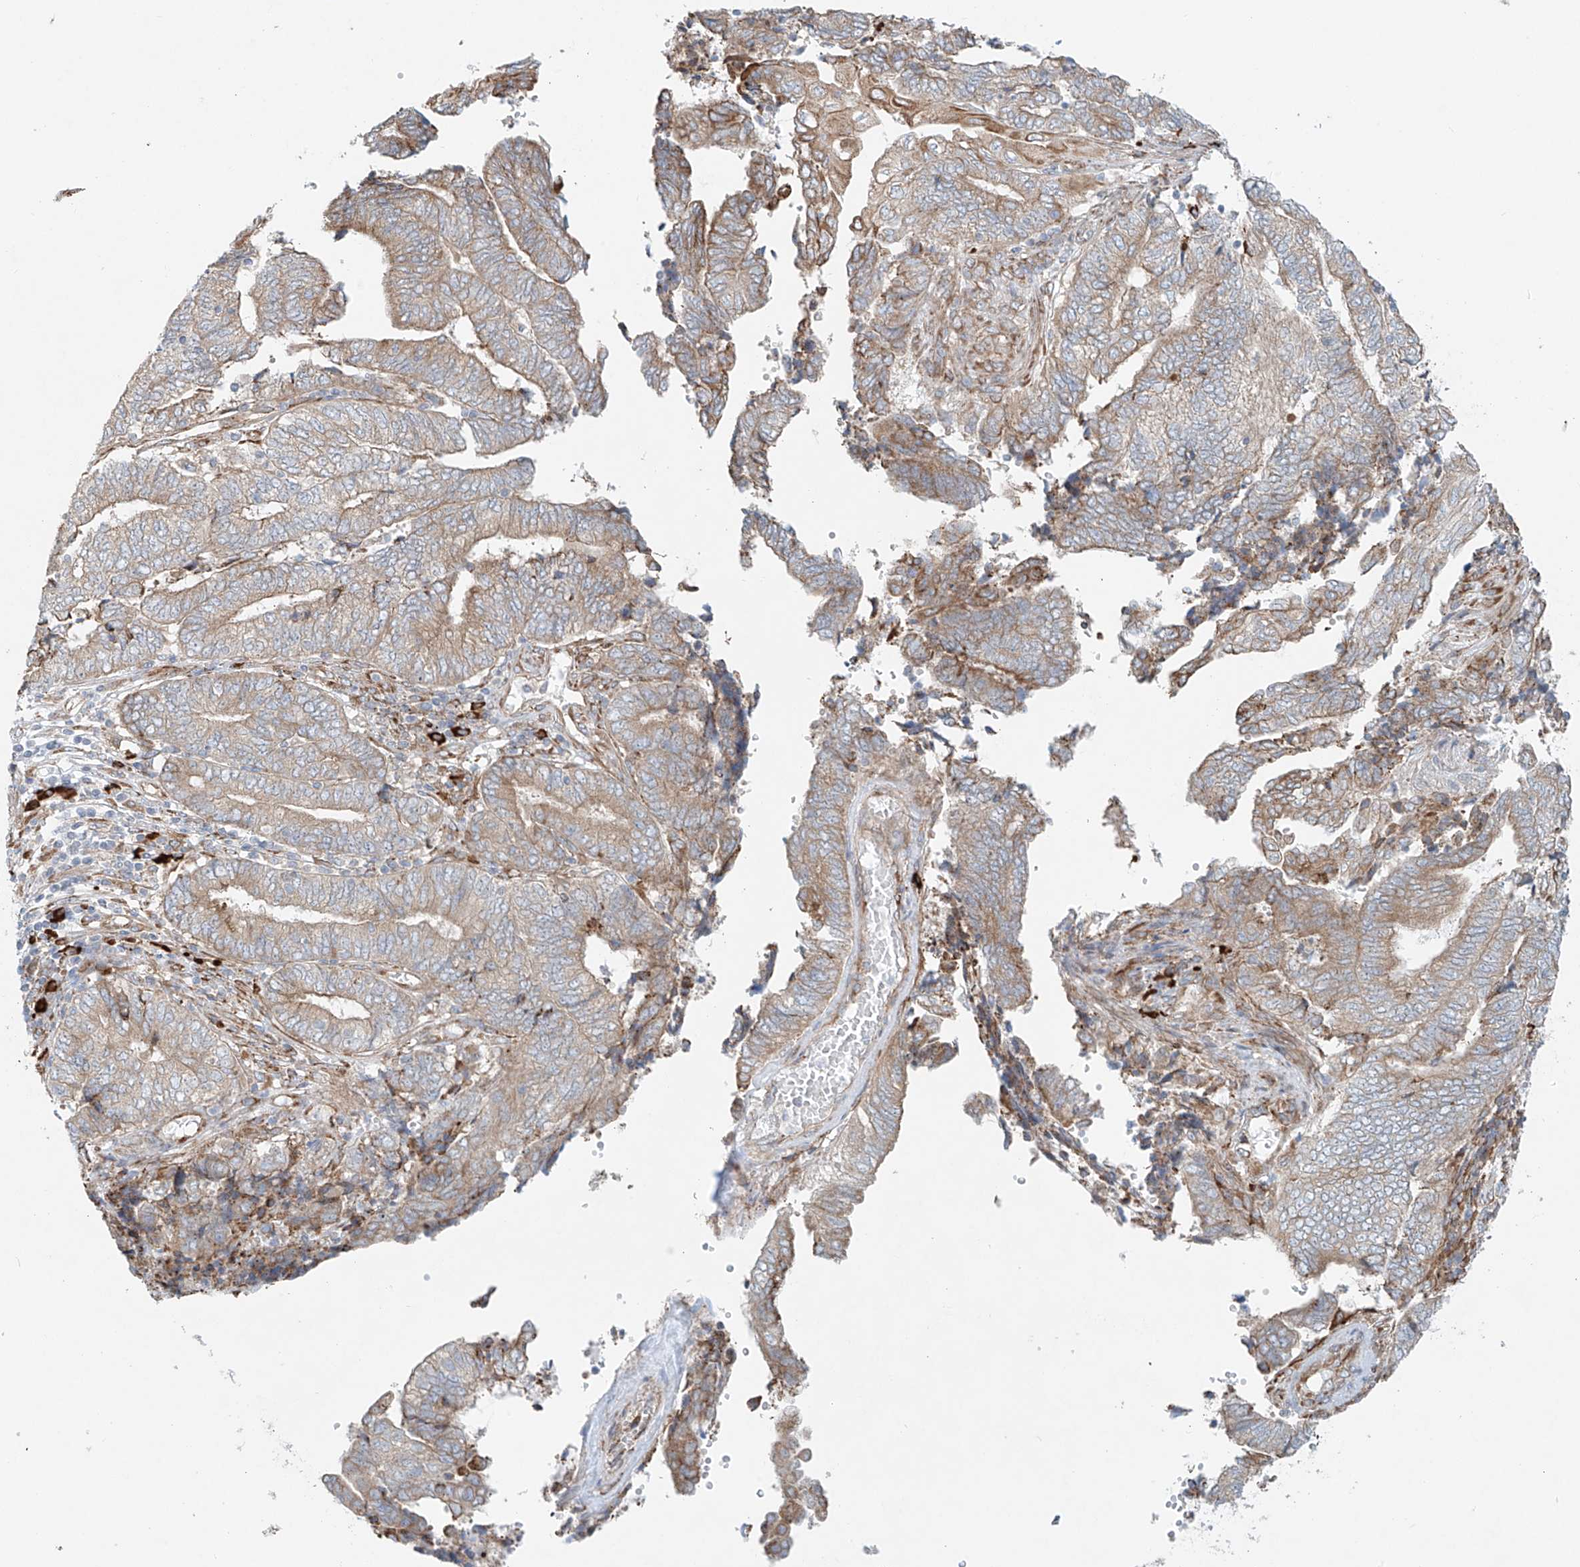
{"staining": {"intensity": "weak", "quantity": ">75%", "location": "cytoplasmic/membranous"}, "tissue": "endometrial cancer", "cell_type": "Tumor cells", "image_type": "cancer", "snomed": [{"axis": "morphology", "description": "Adenocarcinoma, NOS"}, {"axis": "topography", "description": "Uterus"}, {"axis": "topography", "description": "Endometrium"}], "caption": "Immunohistochemical staining of human endometrial cancer (adenocarcinoma) displays weak cytoplasmic/membranous protein positivity in about >75% of tumor cells.", "gene": "EIPR1", "patient": {"sex": "female", "age": 70}}